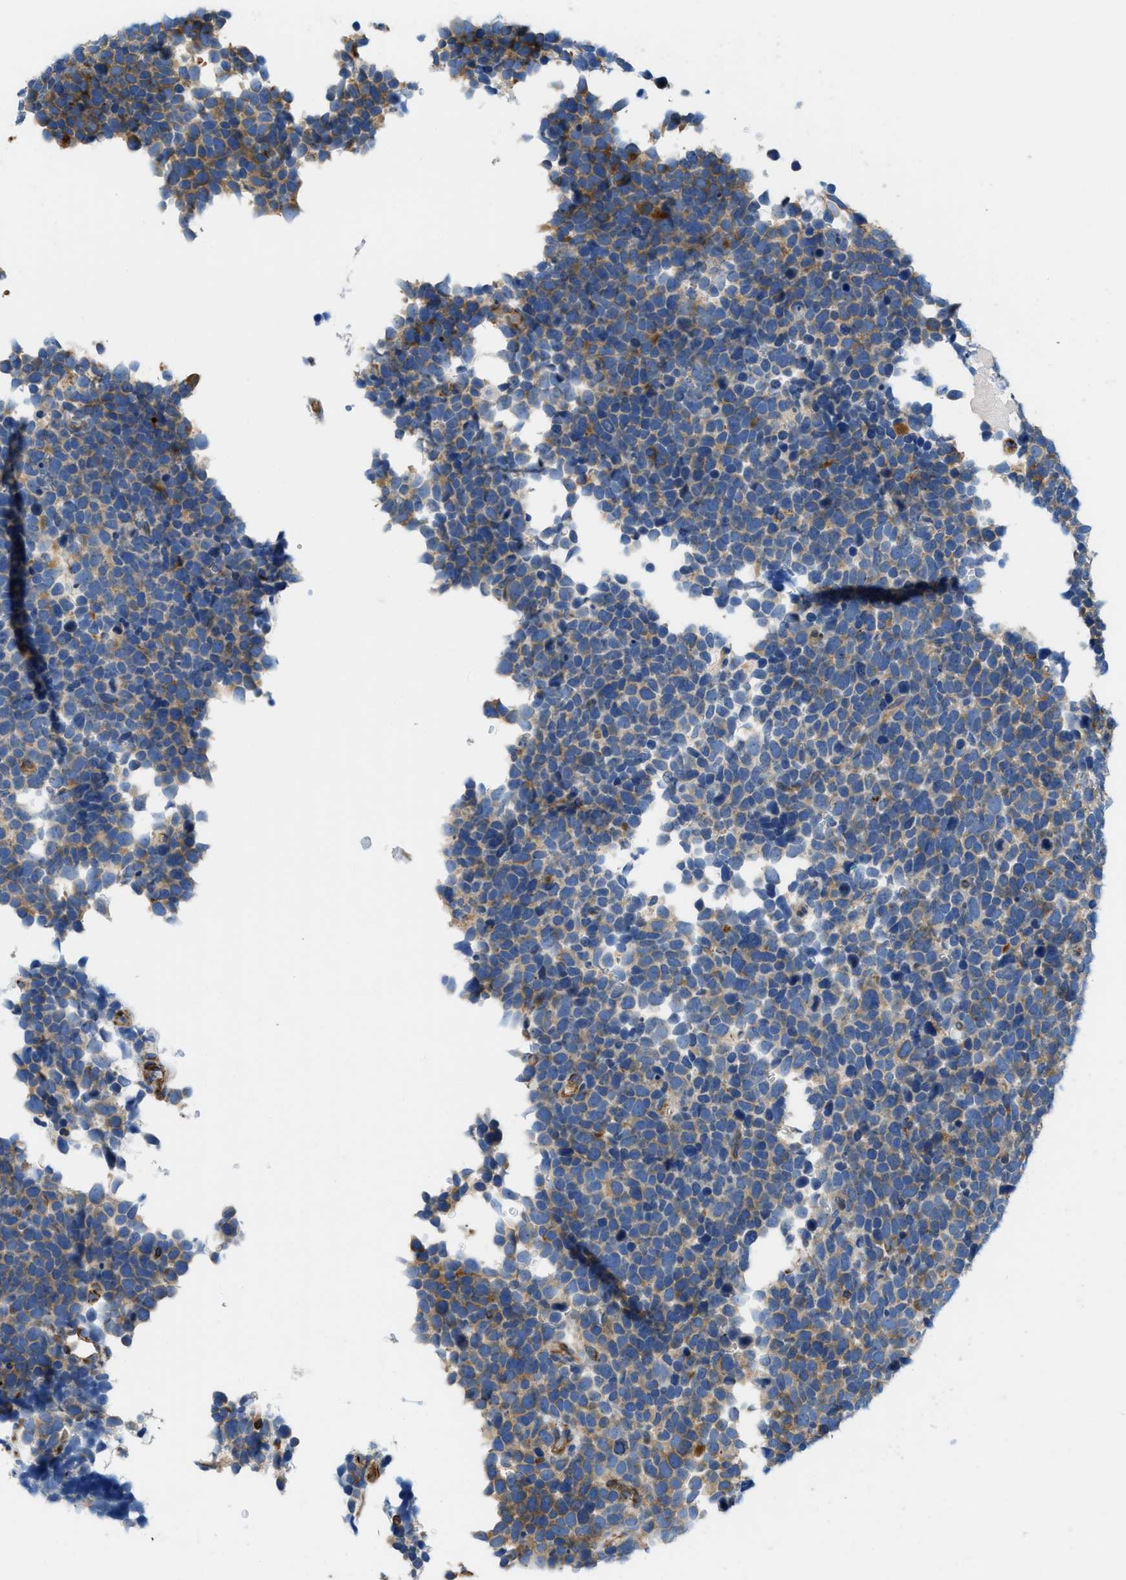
{"staining": {"intensity": "moderate", "quantity": "<25%", "location": "cytoplasmic/membranous"}, "tissue": "urothelial cancer", "cell_type": "Tumor cells", "image_type": "cancer", "snomed": [{"axis": "morphology", "description": "Urothelial carcinoma, High grade"}, {"axis": "topography", "description": "Urinary bladder"}], "caption": "Immunohistochemistry (DAB (3,3'-diaminobenzidine)) staining of human high-grade urothelial carcinoma exhibits moderate cytoplasmic/membranous protein positivity in approximately <25% of tumor cells. (IHC, brightfield microscopy, high magnification).", "gene": "TMEM248", "patient": {"sex": "female", "age": 82}}